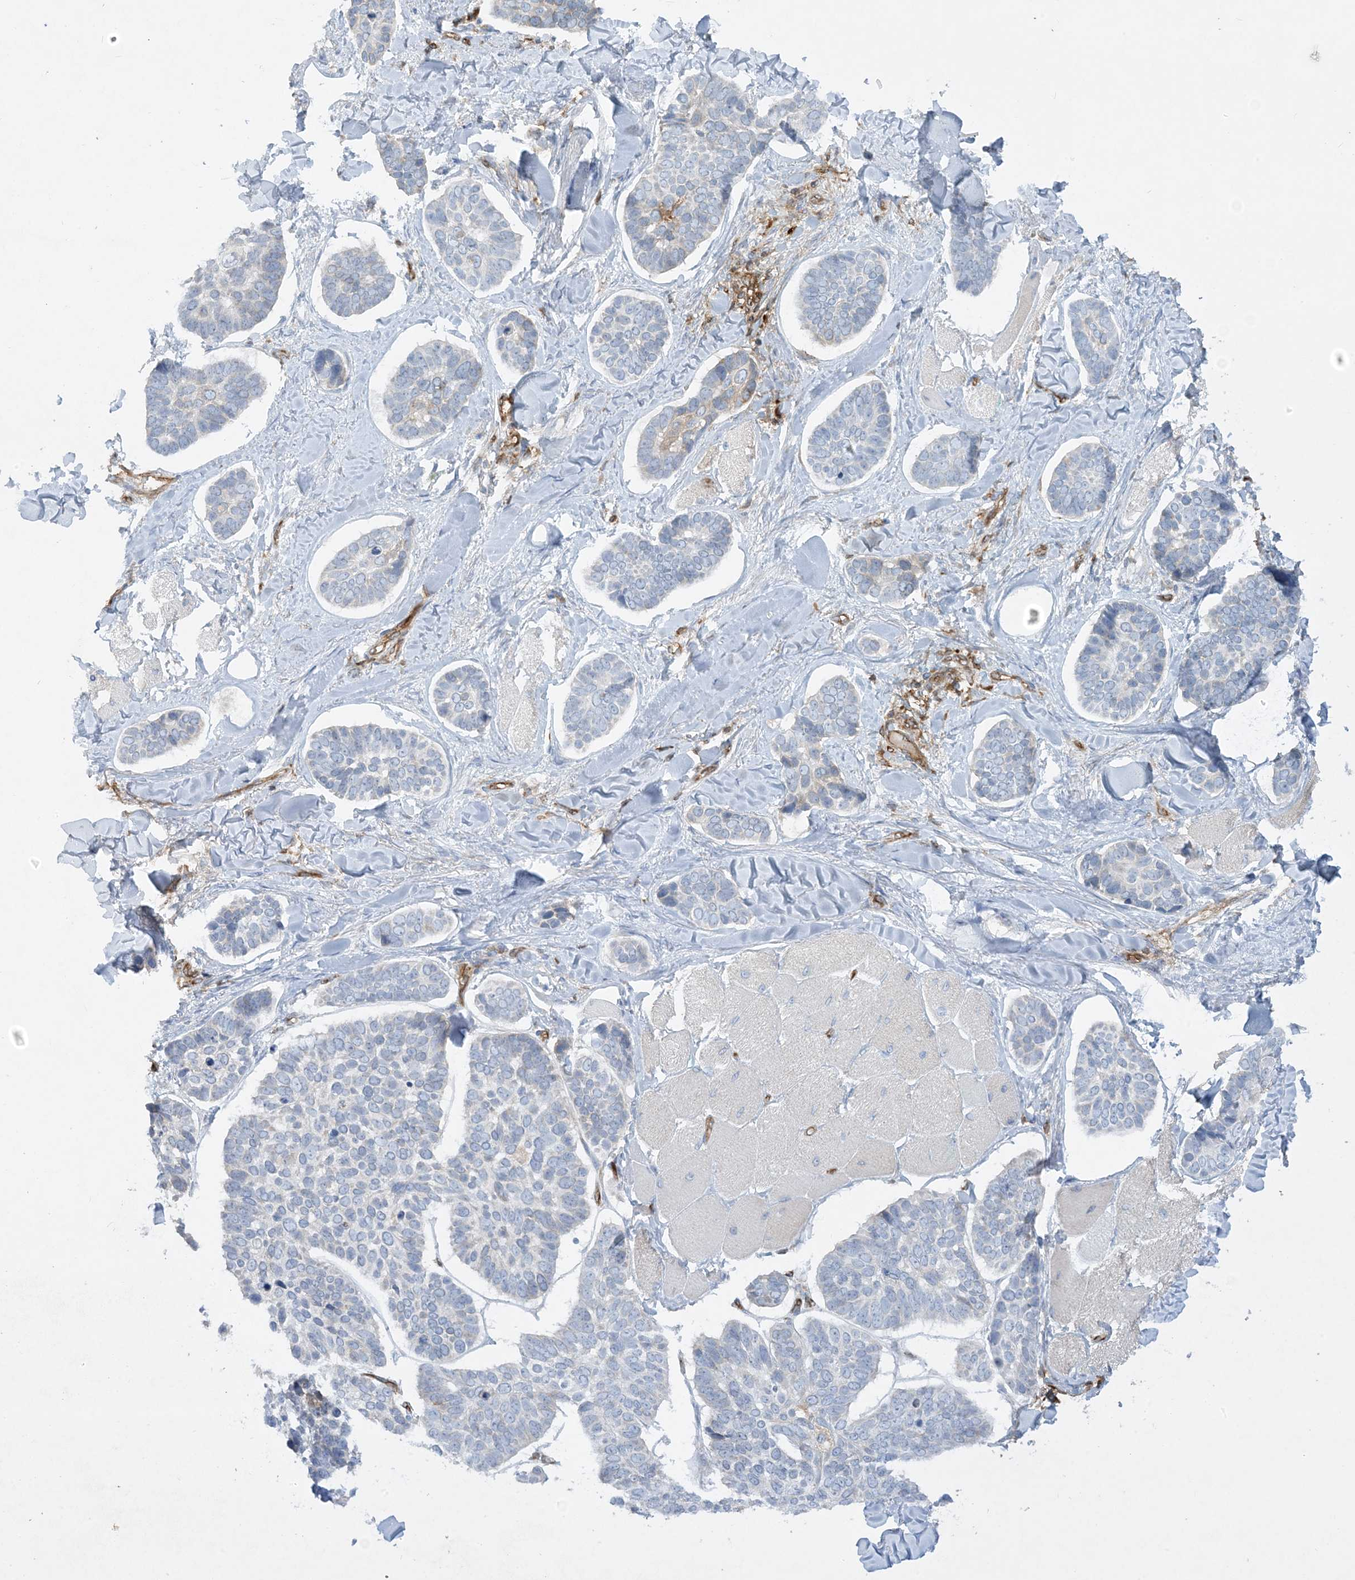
{"staining": {"intensity": "negative", "quantity": "none", "location": "none"}, "tissue": "skin cancer", "cell_type": "Tumor cells", "image_type": "cancer", "snomed": [{"axis": "morphology", "description": "Basal cell carcinoma"}, {"axis": "topography", "description": "Skin"}], "caption": "Tumor cells are negative for protein expression in human skin cancer.", "gene": "HLA-E", "patient": {"sex": "male", "age": 62}}